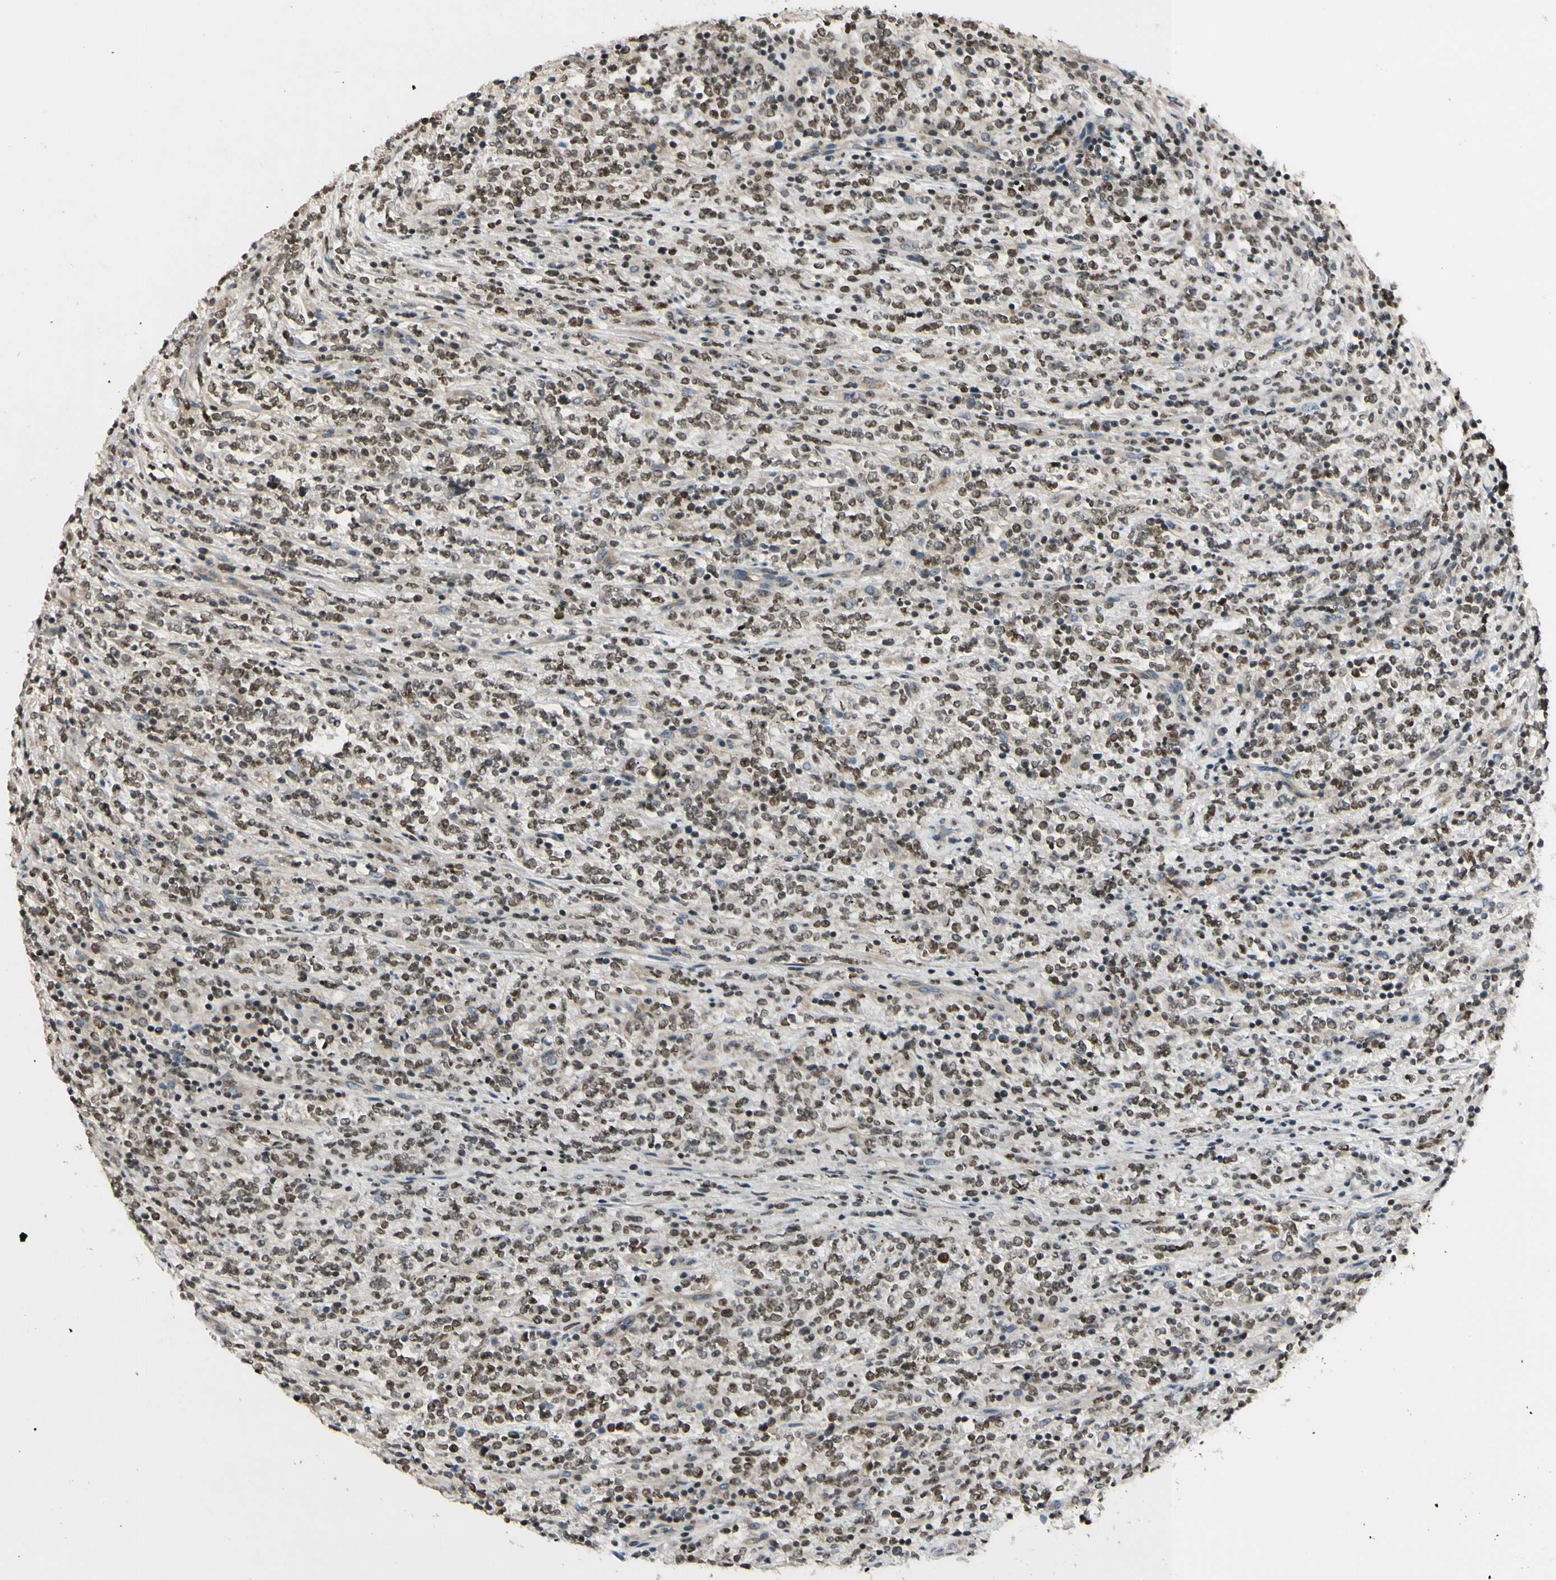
{"staining": {"intensity": "moderate", "quantity": ">75%", "location": "nuclear"}, "tissue": "lymphoma", "cell_type": "Tumor cells", "image_type": "cancer", "snomed": [{"axis": "morphology", "description": "Malignant lymphoma, non-Hodgkin's type, High grade"}, {"axis": "topography", "description": "Soft tissue"}], "caption": "Tumor cells demonstrate medium levels of moderate nuclear positivity in approximately >75% of cells in high-grade malignant lymphoma, non-Hodgkin's type.", "gene": "NFYA", "patient": {"sex": "male", "age": 18}}